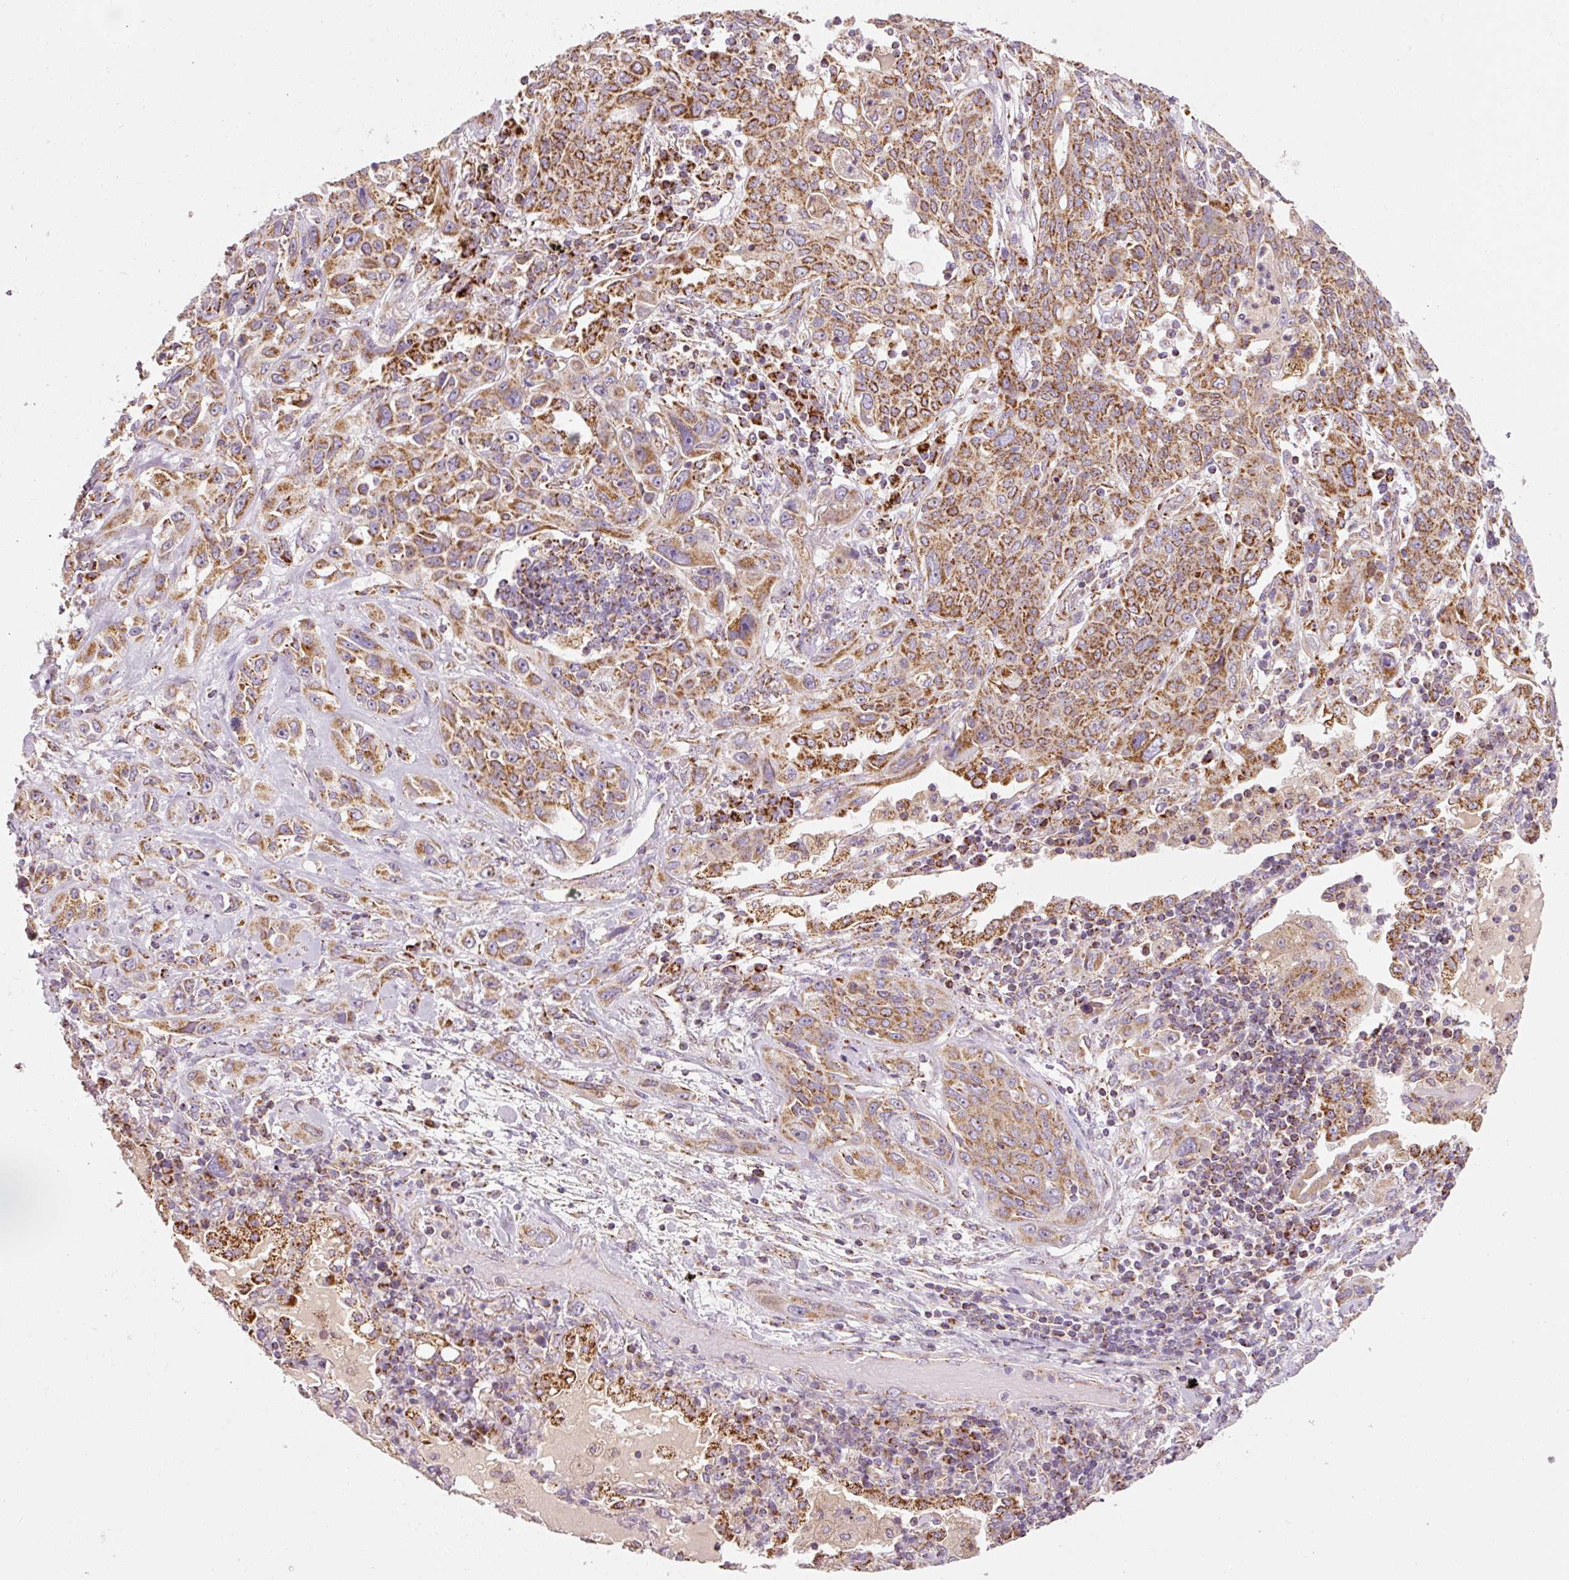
{"staining": {"intensity": "strong", "quantity": ">75%", "location": "cytoplasmic/membranous"}, "tissue": "lung cancer", "cell_type": "Tumor cells", "image_type": "cancer", "snomed": [{"axis": "morphology", "description": "Squamous cell carcinoma, NOS"}, {"axis": "topography", "description": "Lung"}], "caption": "Lung cancer tissue exhibits strong cytoplasmic/membranous staining in about >75% of tumor cells", "gene": "NDUFB4", "patient": {"sex": "female", "age": 70}}